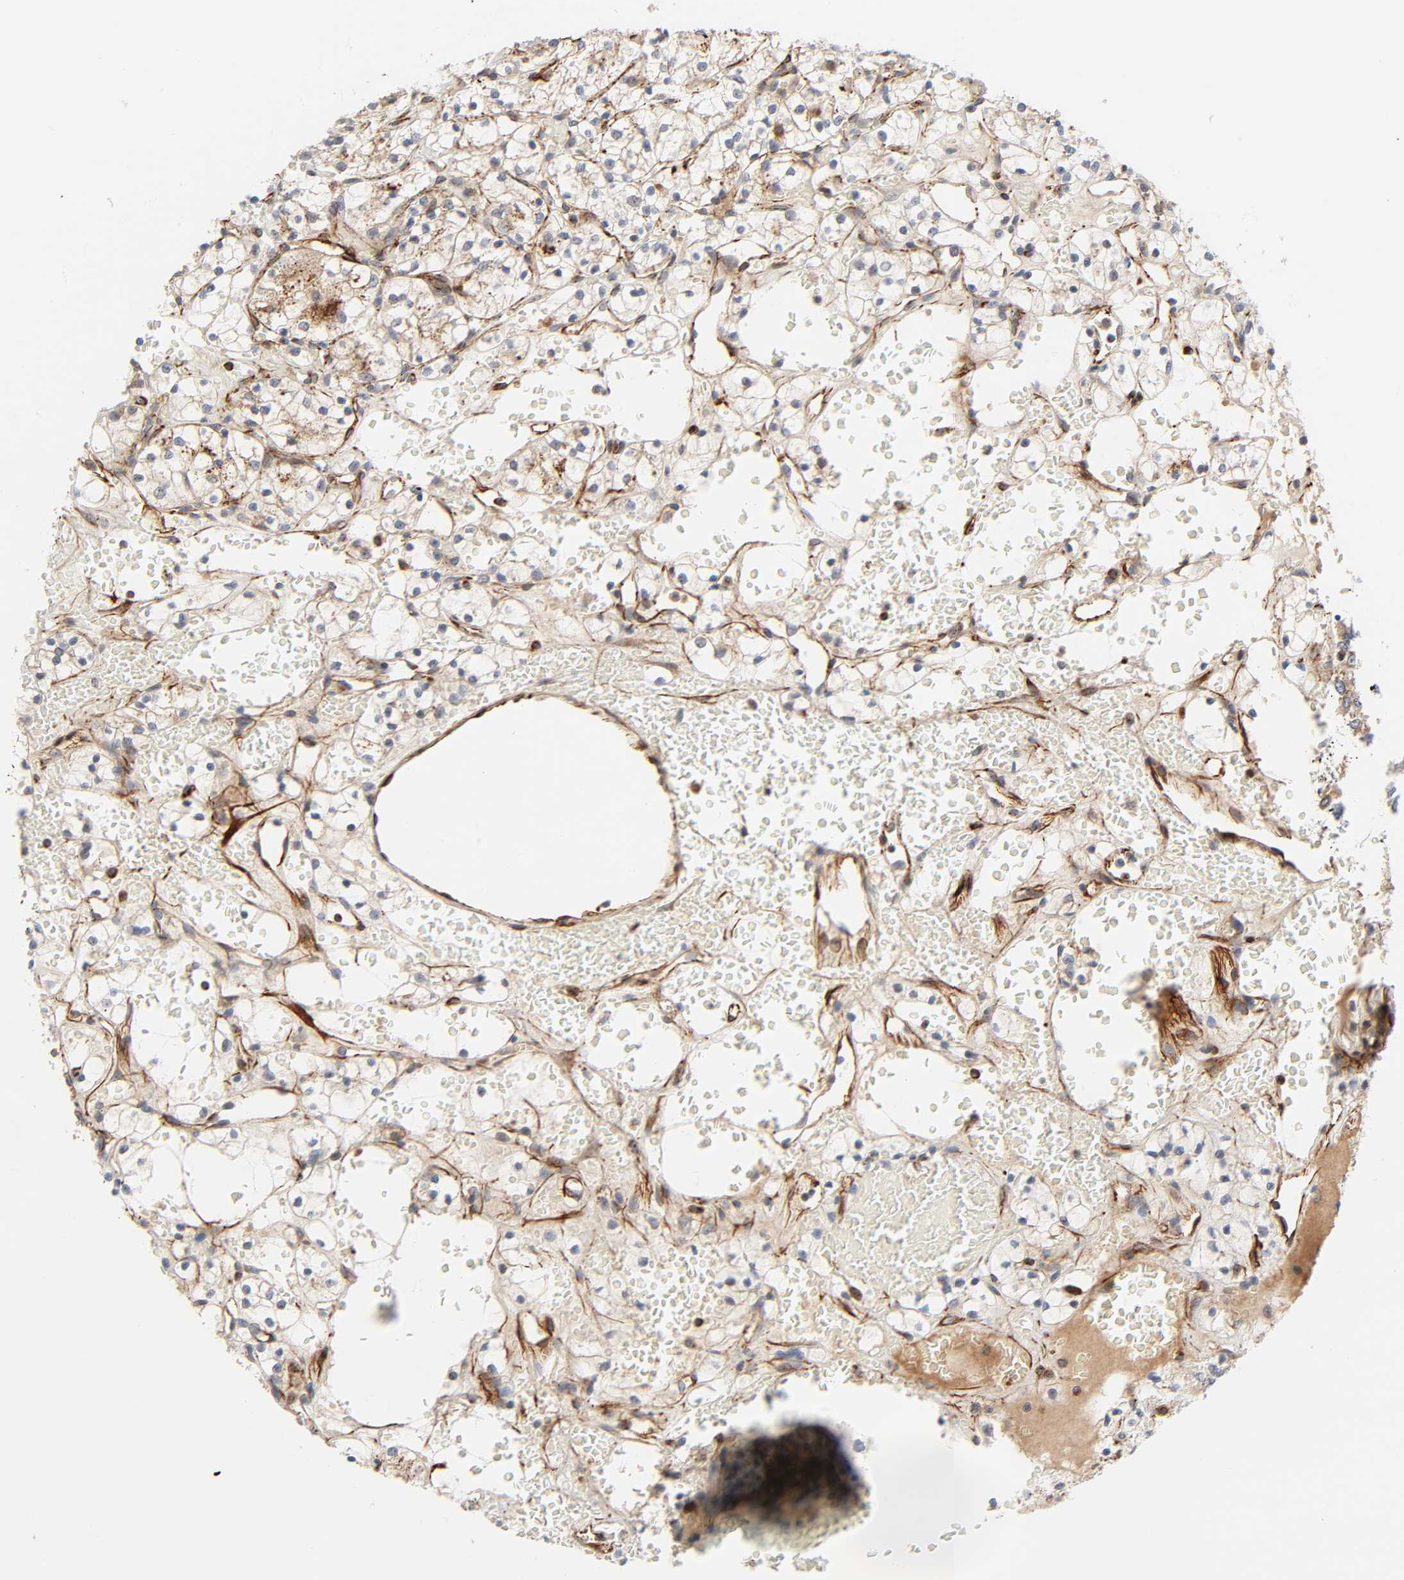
{"staining": {"intensity": "weak", "quantity": "25%-75%", "location": "cytoplasmic/membranous"}, "tissue": "renal cancer", "cell_type": "Tumor cells", "image_type": "cancer", "snomed": [{"axis": "morphology", "description": "Adenocarcinoma, NOS"}, {"axis": "topography", "description": "Kidney"}], "caption": "This is an image of immunohistochemistry (IHC) staining of renal cancer, which shows weak positivity in the cytoplasmic/membranous of tumor cells.", "gene": "REEP6", "patient": {"sex": "female", "age": 60}}